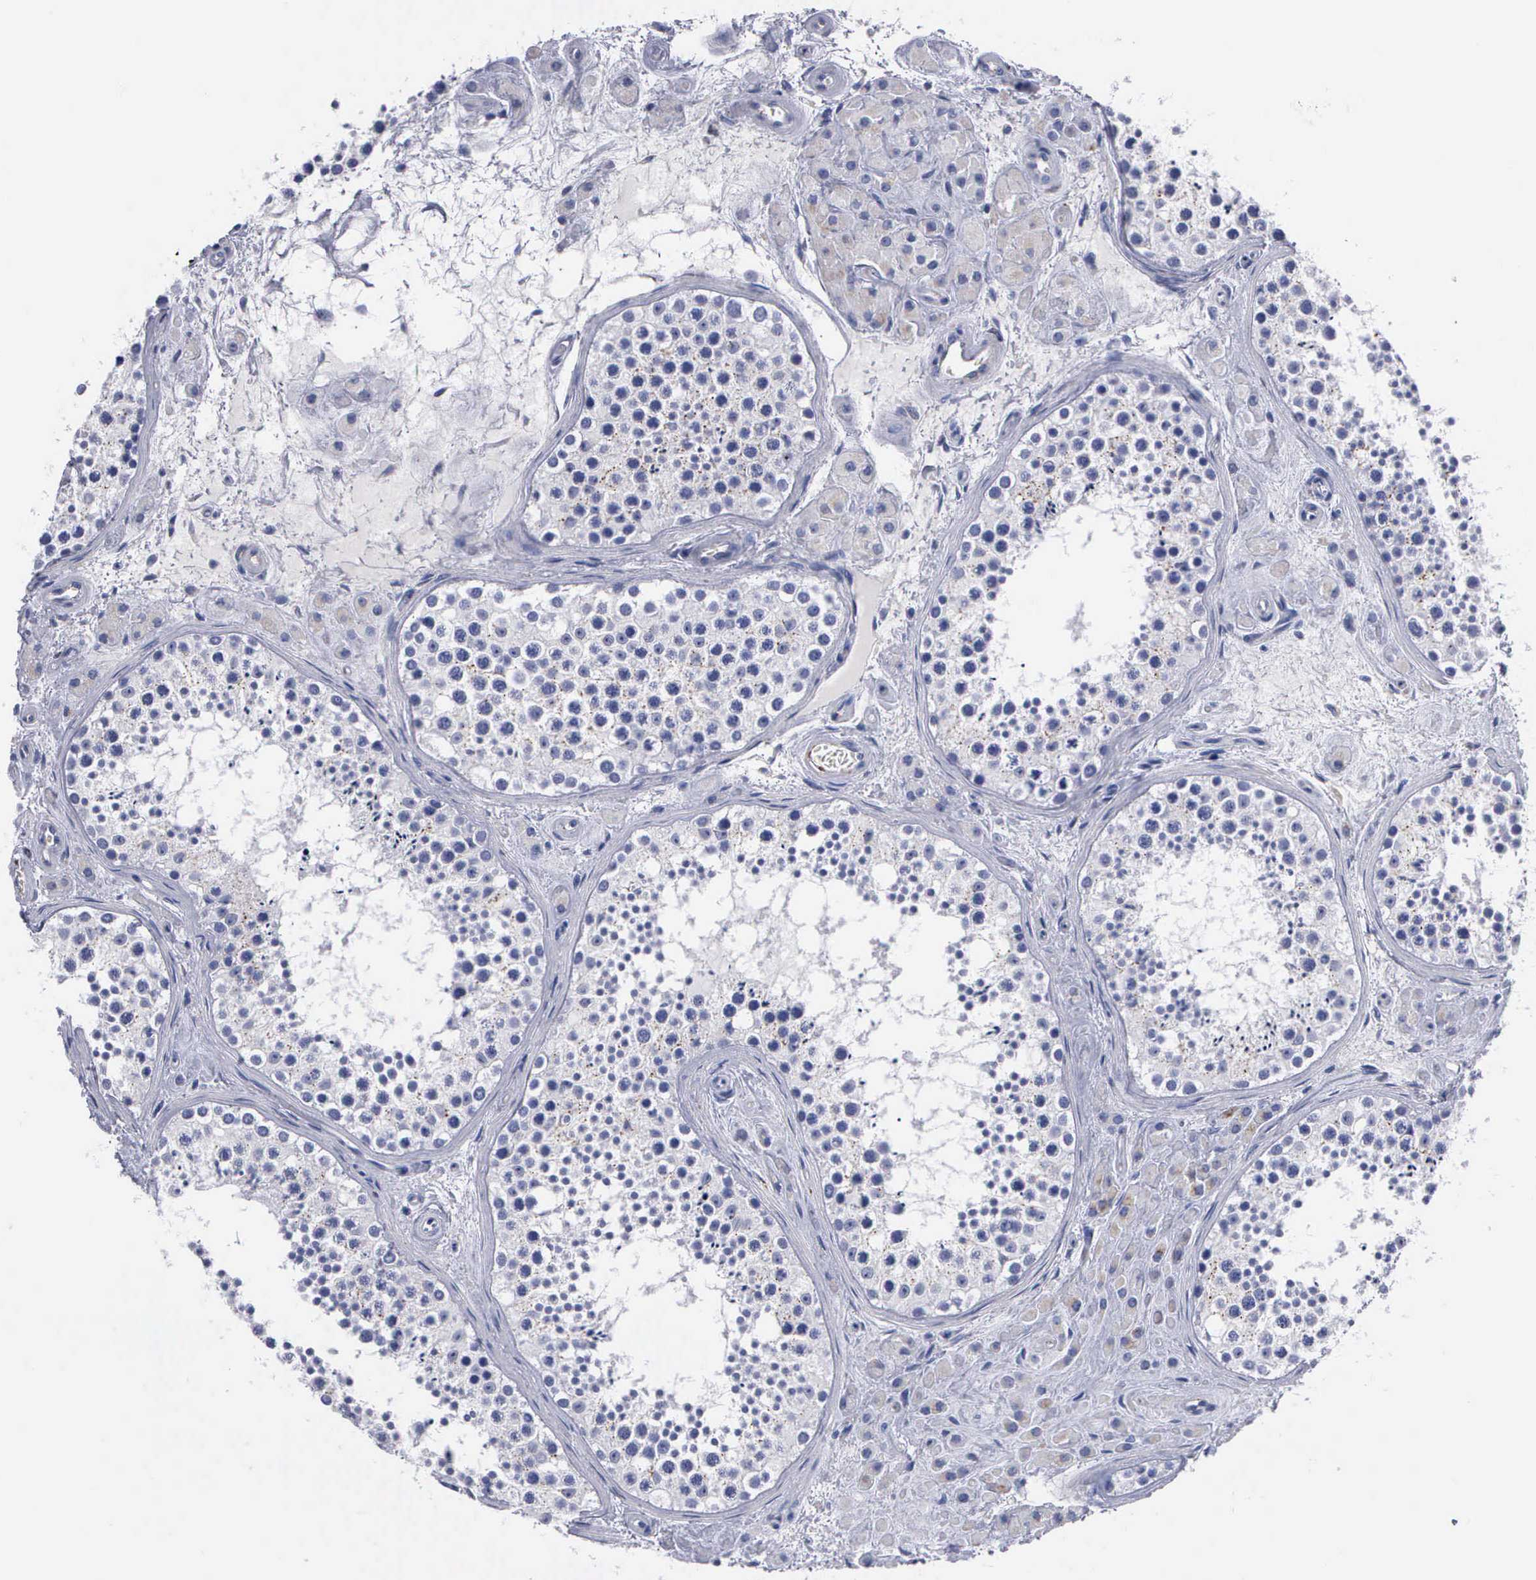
{"staining": {"intensity": "negative", "quantity": "none", "location": "none"}, "tissue": "testis", "cell_type": "Cells in seminiferous ducts", "image_type": "normal", "snomed": [{"axis": "morphology", "description": "Normal tissue, NOS"}, {"axis": "topography", "description": "Testis"}], "caption": "DAB immunohistochemical staining of benign human testis exhibits no significant expression in cells in seminiferous ducts.", "gene": "CTSL", "patient": {"sex": "male", "age": 38}}